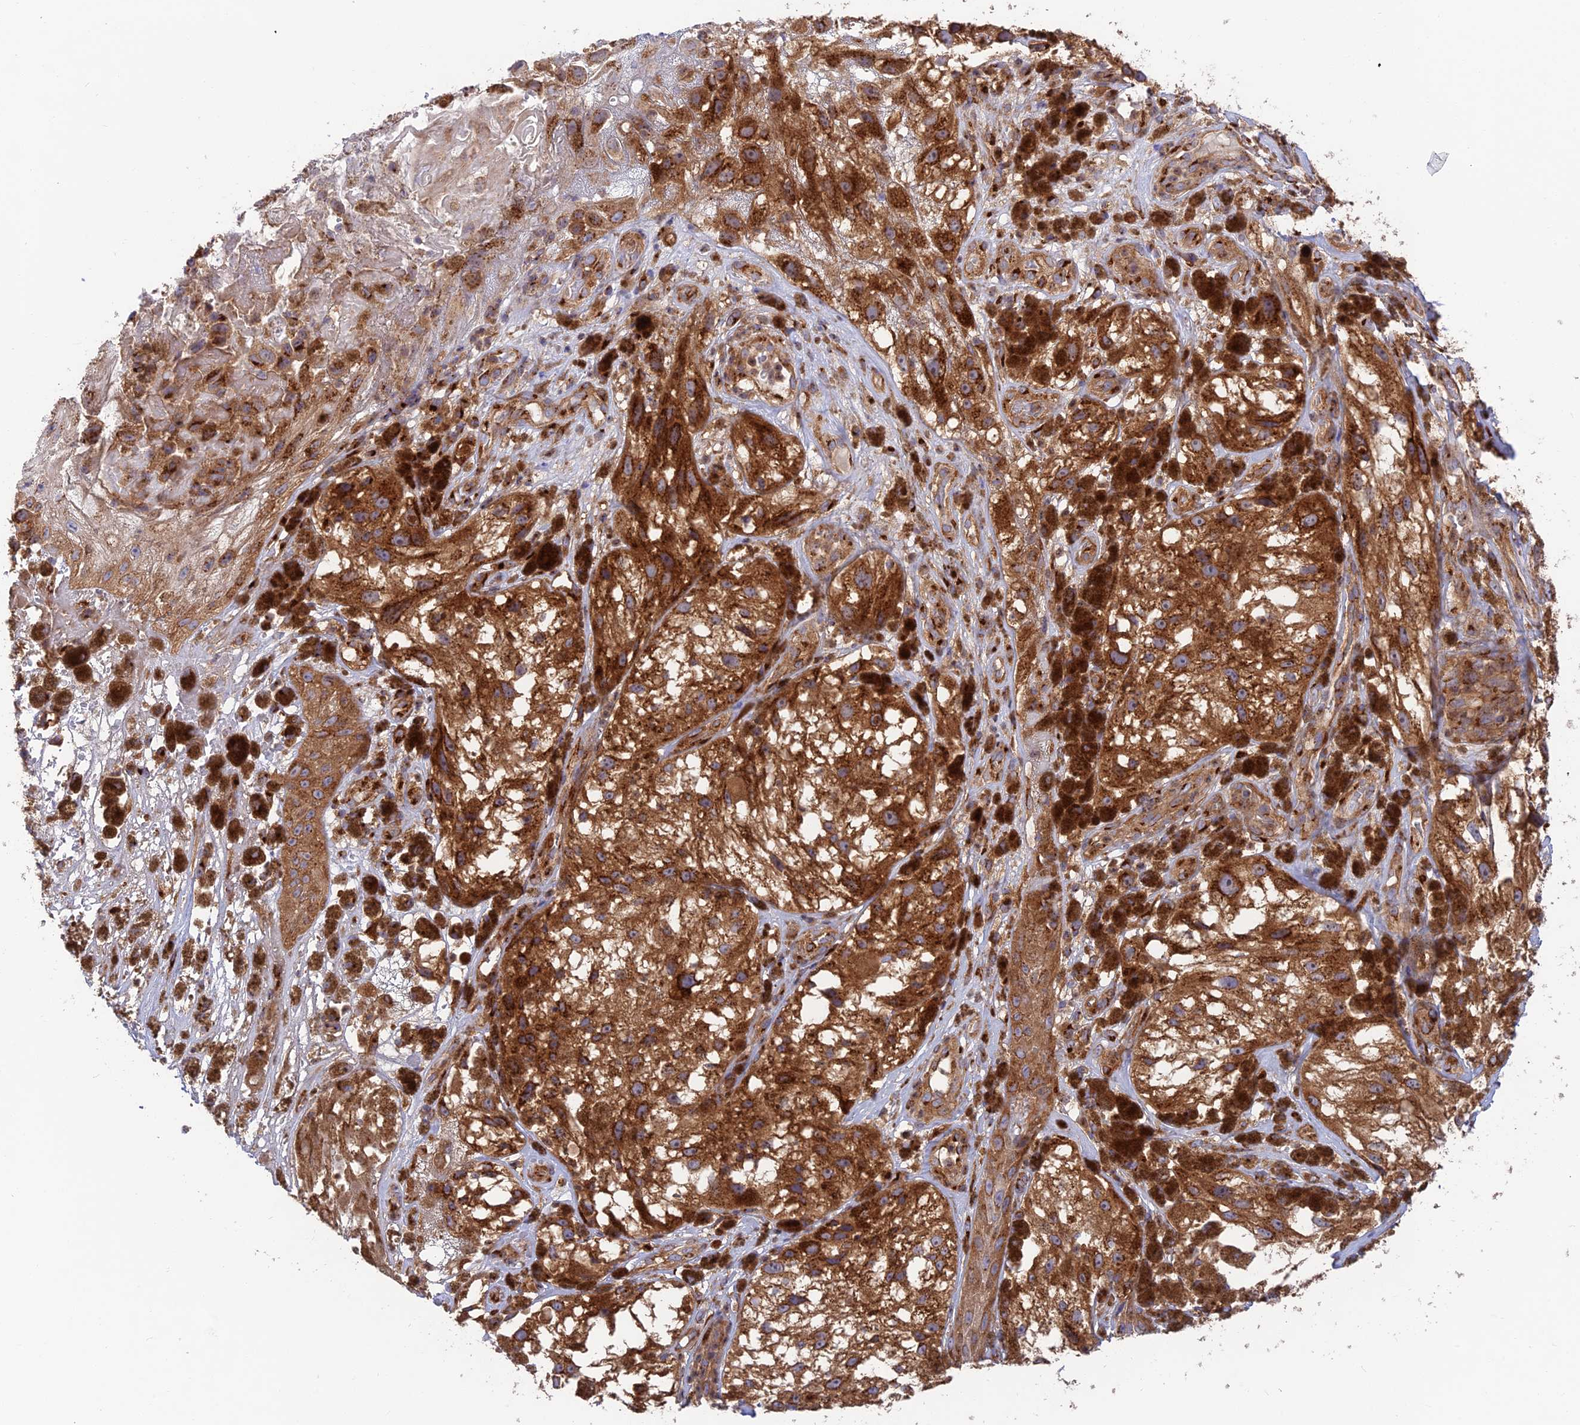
{"staining": {"intensity": "strong", "quantity": ">75%", "location": "cytoplasmic/membranous"}, "tissue": "melanoma", "cell_type": "Tumor cells", "image_type": "cancer", "snomed": [{"axis": "morphology", "description": "Malignant melanoma, NOS"}, {"axis": "topography", "description": "Skin"}], "caption": "Human malignant melanoma stained with a brown dye displays strong cytoplasmic/membranous positive positivity in about >75% of tumor cells.", "gene": "GOLGA3", "patient": {"sex": "male", "age": 88}}